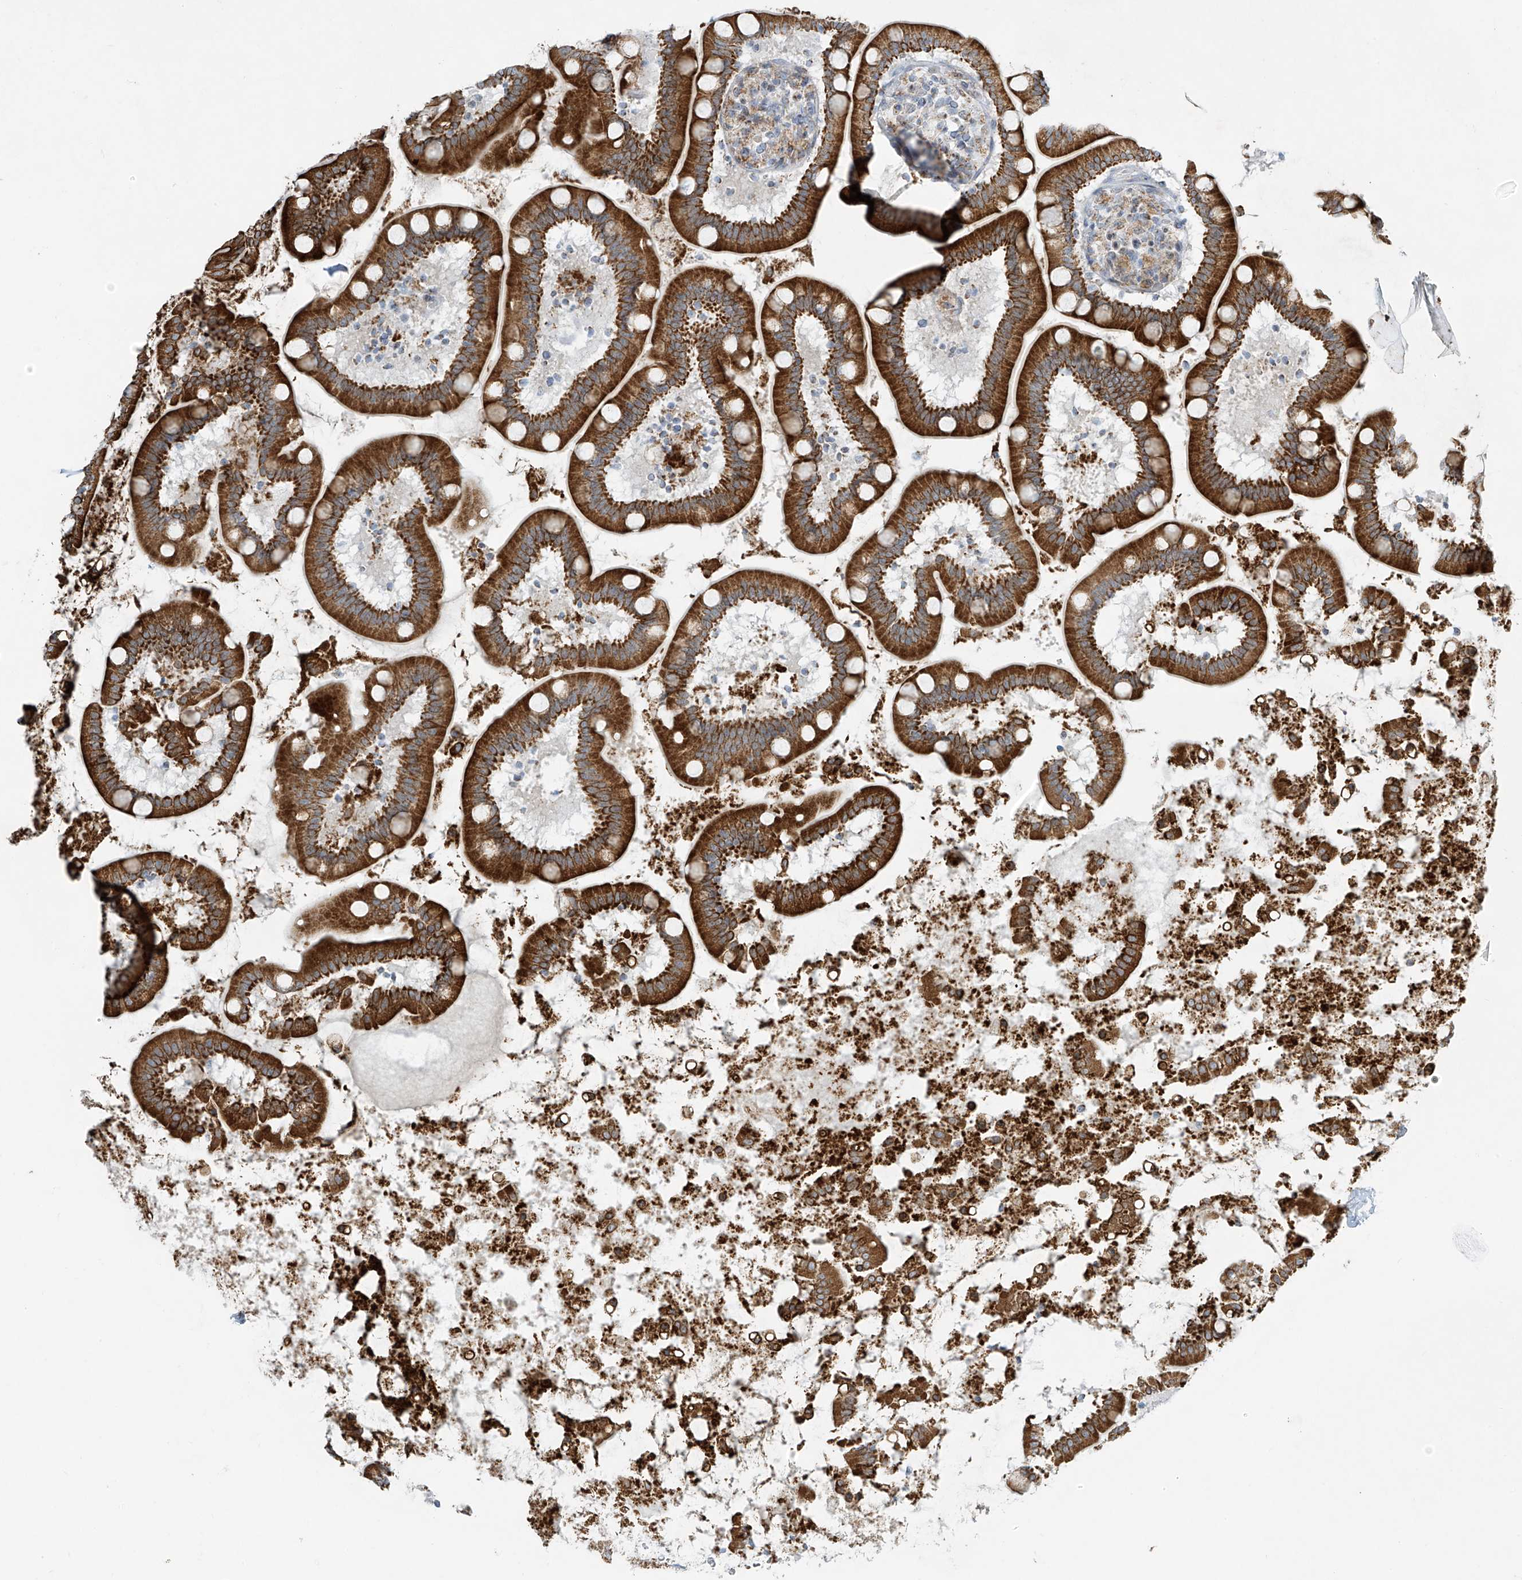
{"staining": {"intensity": "strong", "quantity": ">75%", "location": "cytoplasmic/membranous"}, "tissue": "small intestine", "cell_type": "Glandular cells", "image_type": "normal", "snomed": [{"axis": "morphology", "description": "Normal tissue, NOS"}, {"axis": "topography", "description": "Small intestine"}], "caption": "The immunohistochemical stain highlights strong cytoplasmic/membranous positivity in glandular cells of unremarkable small intestine. The staining was performed using DAB (3,3'-diaminobenzidine), with brown indicating positive protein expression. Nuclei are stained blue with hematoxylin.", "gene": "SMDT1", "patient": {"sex": "female", "age": 64}}